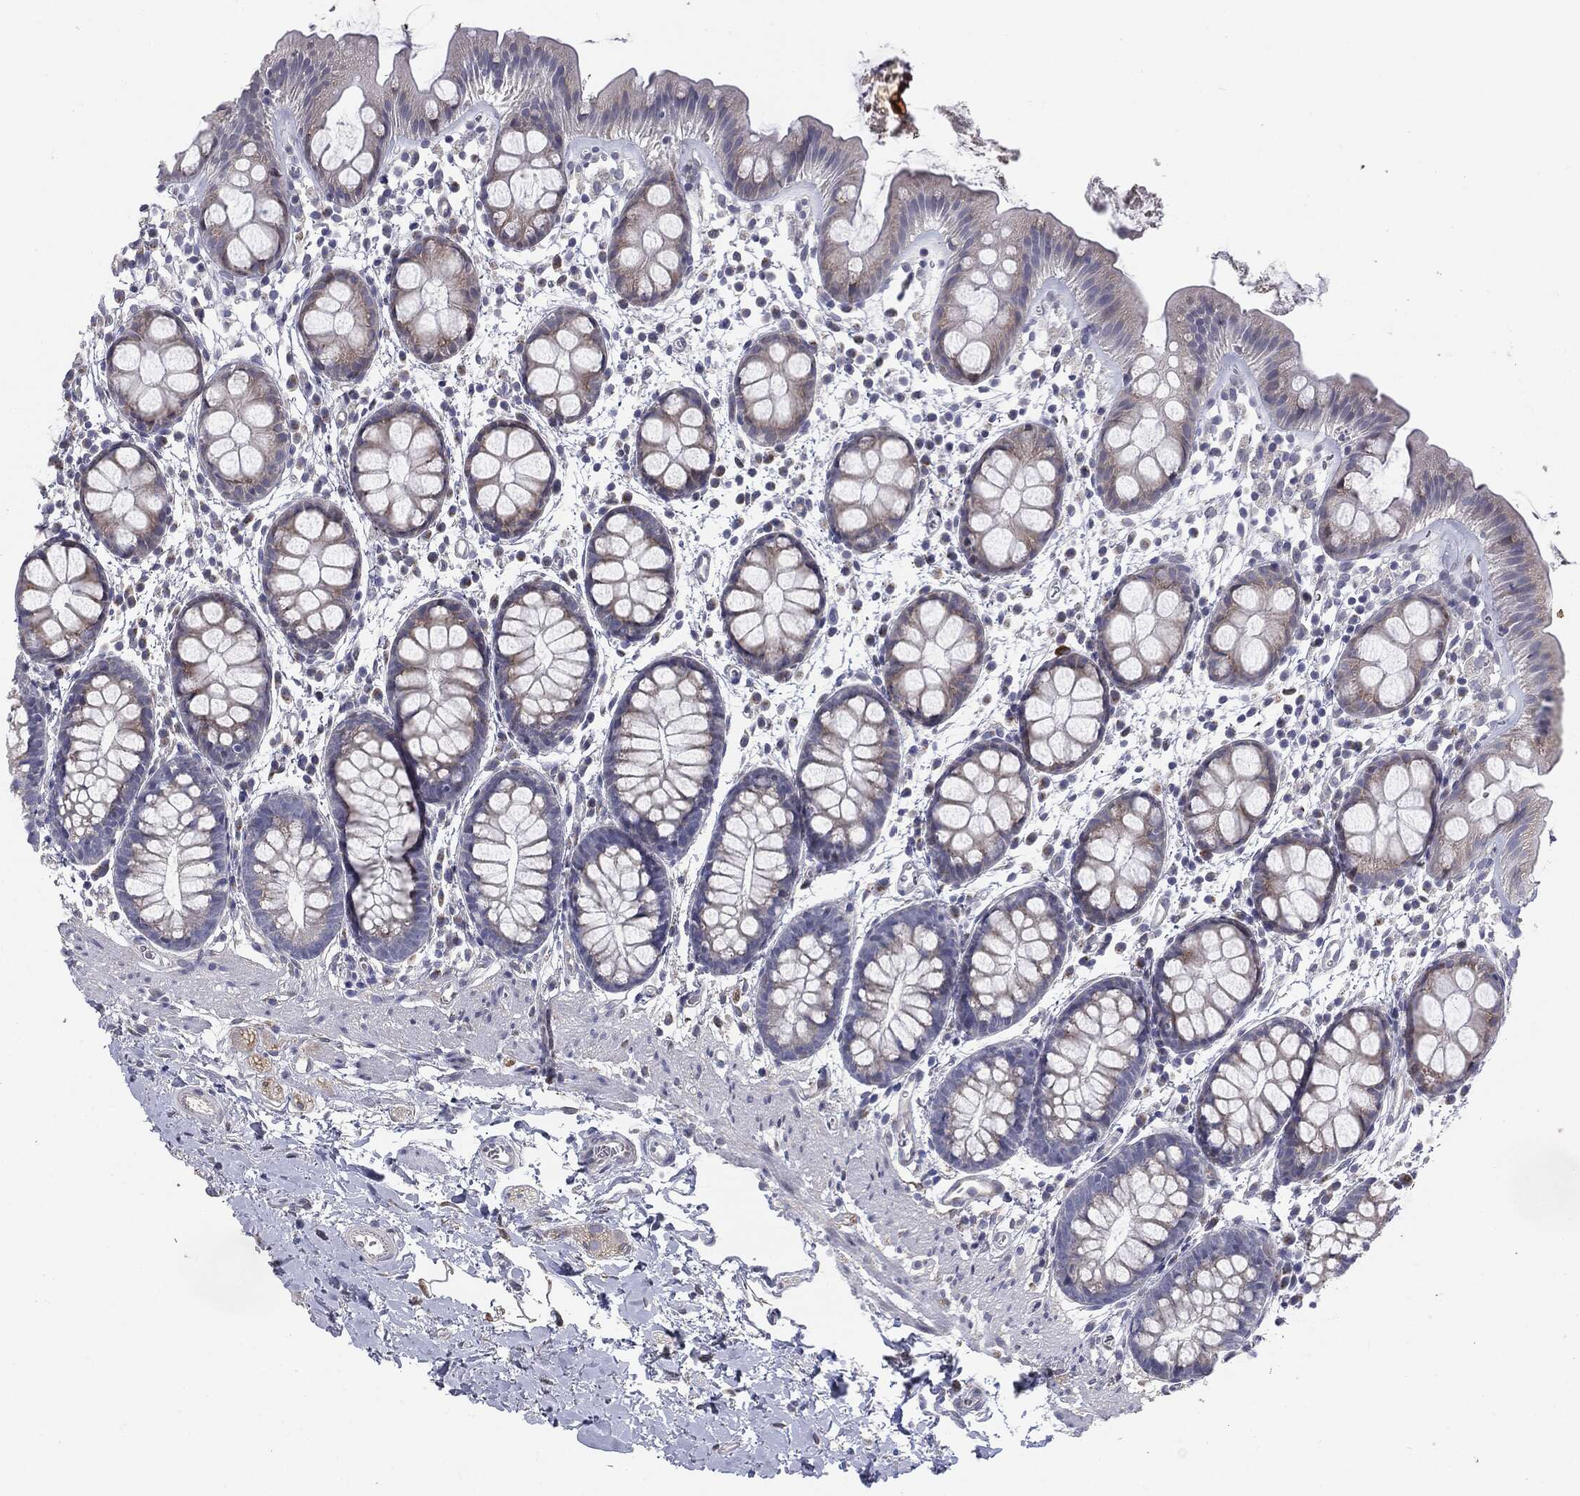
{"staining": {"intensity": "moderate", "quantity": "<25%", "location": "cytoplasmic/membranous"}, "tissue": "rectum", "cell_type": "Glandular cells", "image_type": "normal", "snomed": [{"axis": "morphology", "description": "Normal tissue, NOS"}, {"axis": "topography", "description": "Rectum"}], "caption": "Rectum was stained to show a protein in brown. There is low levels of moderate cytoplasmic/membranous staining in about <25% of glandular cells. (DAB IHC, brown staining for protein, blue staining for nuclei).", "gene": "KRT5", "patient": {"sex": "male", "age": 57}}